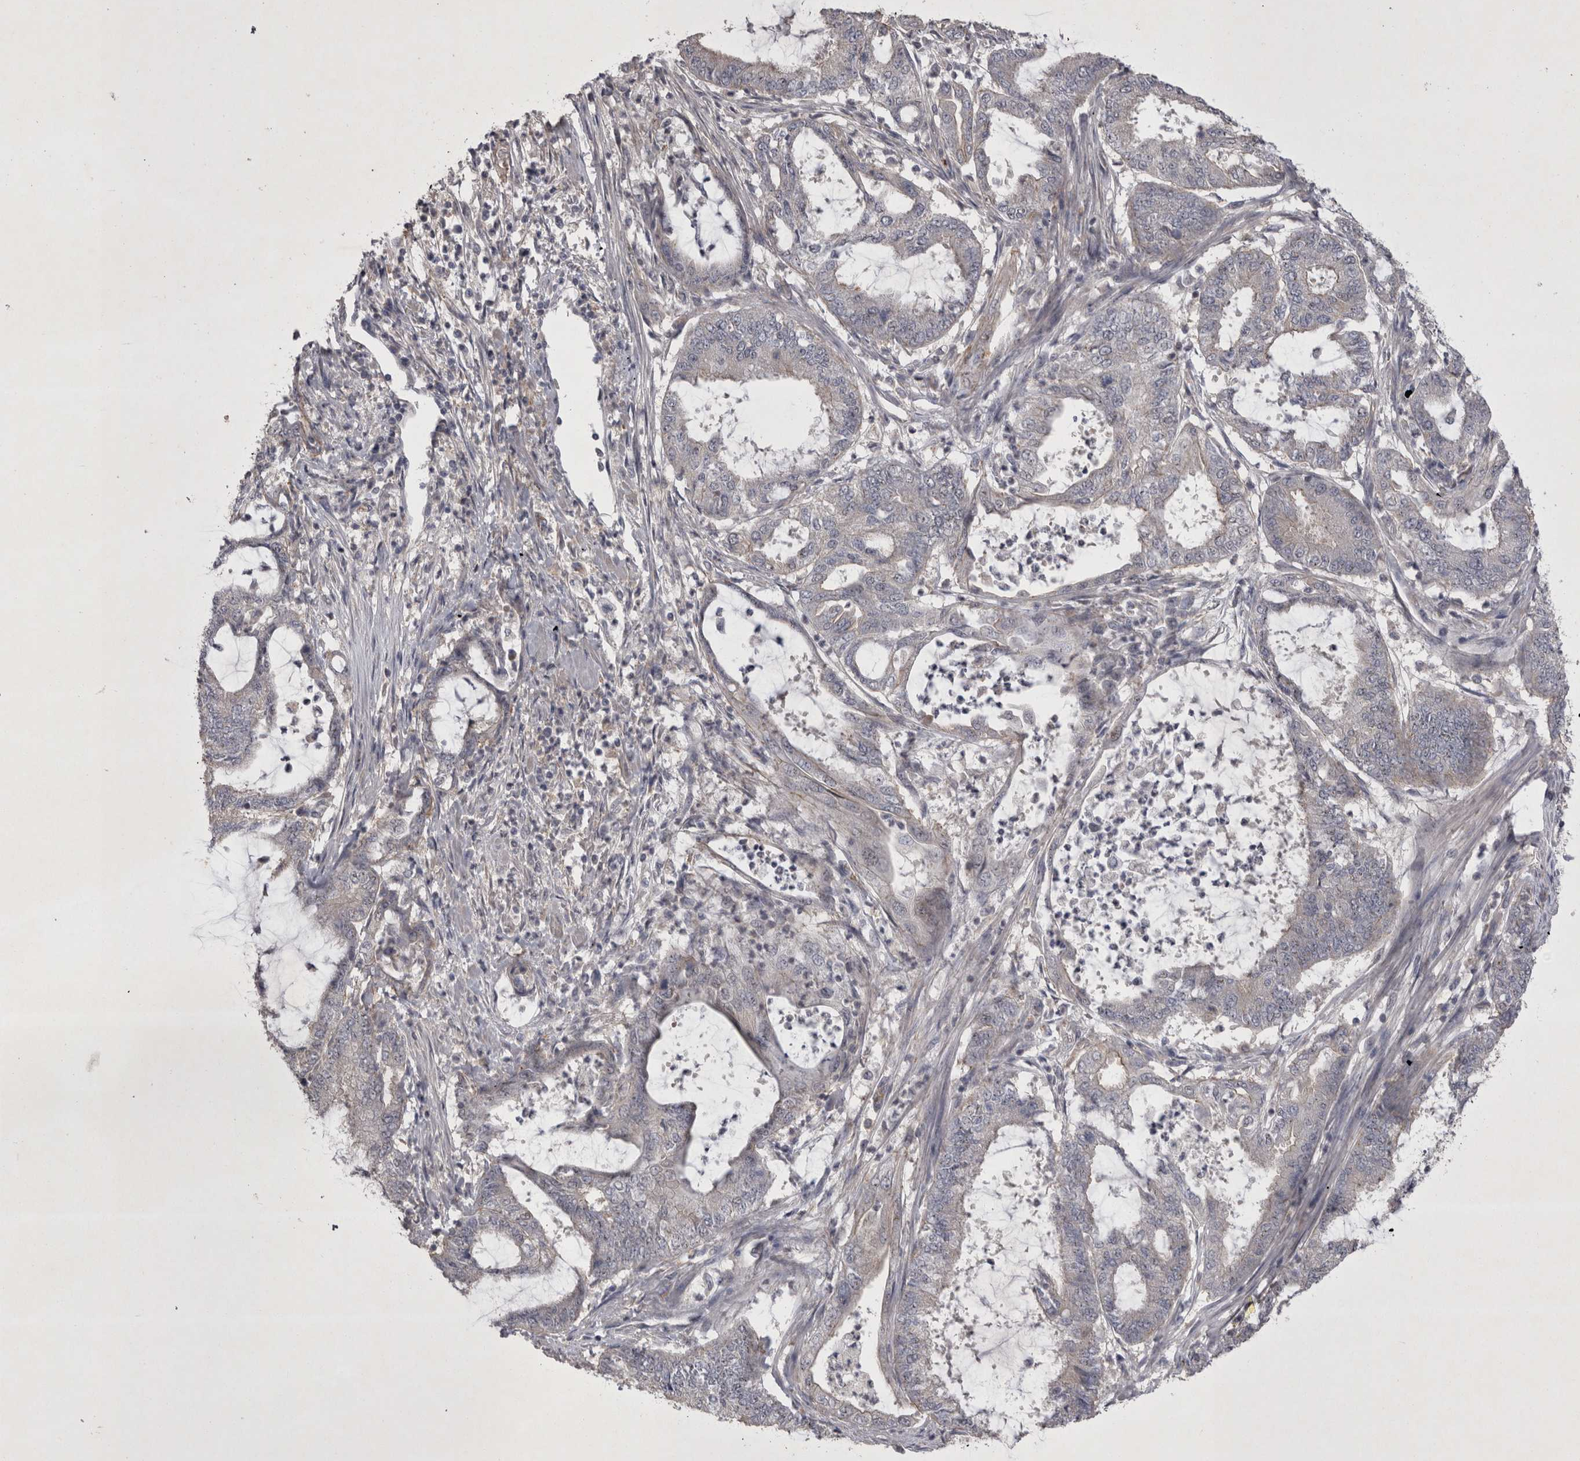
{"staining": {"intensity": "negative", "quantity": "none", "location": "none"}, "tissue": "endometrial cancer", "cell_type": "Tumor cells", "image_type": "cancer", "snomed": [{"axis": "morphology", "description": "Adenocarcinoma, NOS"}, {"axis": "topography", "description": "Endometrium"}], "caption": "Endometrial cancer was stained to show a protein in brown. There is no significant expression in tumor cells.", "gene": "CTBS", "patient": {"sex": "female", "age": 51}}